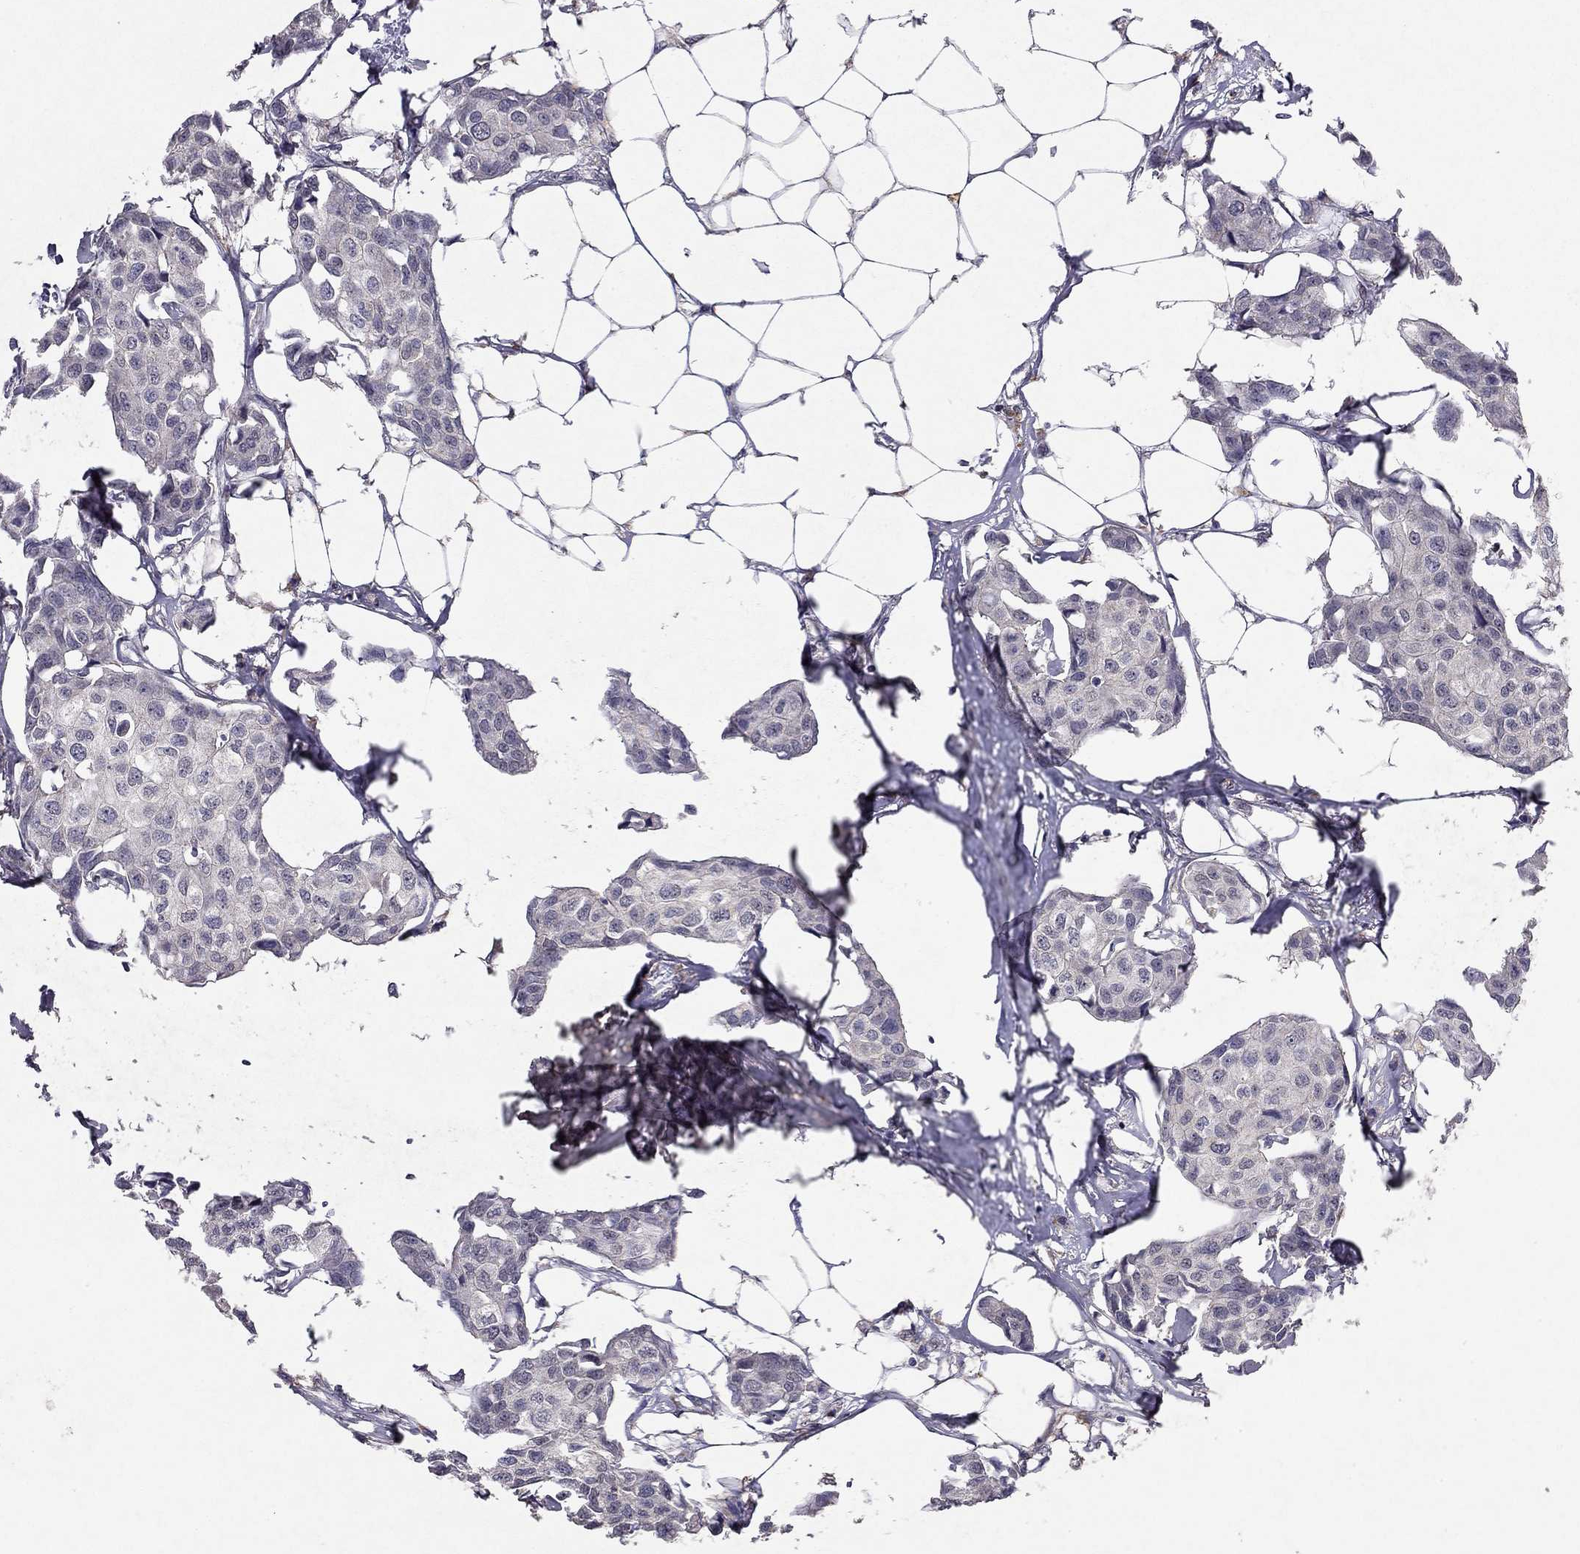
{"staining": {"intensity": "negative", "quantity": "none", "location": "none"}, "tissue": "breast cancer", "cell_type": "Tumor cells", "image_type": "cancer", "snomed": [{"axis": "morphology", "description": "Duct carcinoma"}, {"axis": "topography", "description": "Breast"}], "caption": "A high-resolution micrograph shows immunohistochemistry staining of breast cancer, which shows no significant staining in tumor cells. (Immunohistochemistry (ihc), brightfield microscopy, high magnification).", "gene": "ESR2", "patient": {"sex": "female", "age": 80}}